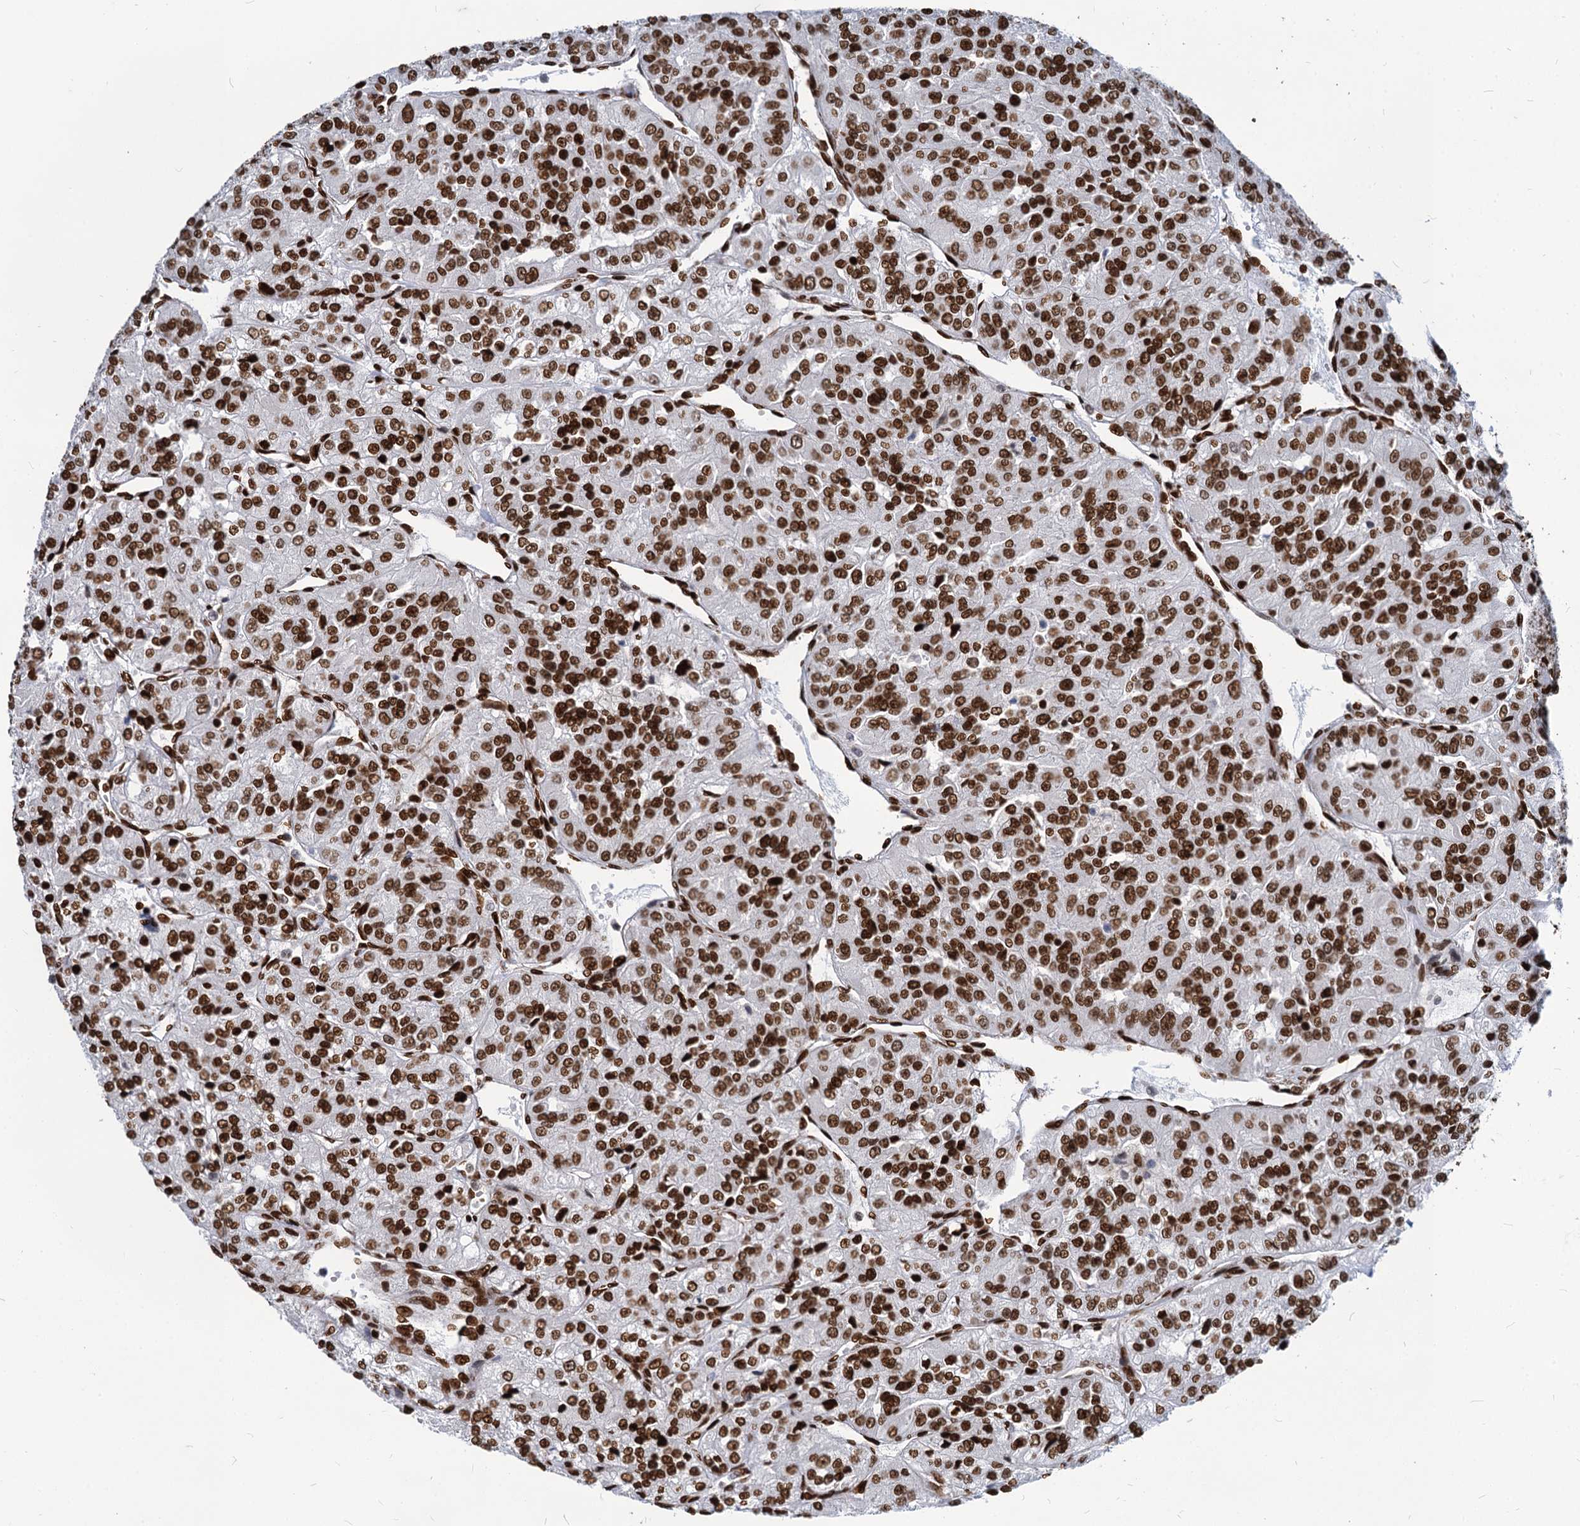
{"staining": {"intensity": "strong", "quantity": ">75%", "location": "nuclear"}, "tissue": "renal cancer", "cell_type": "Tumor cells", "image_type": "cancer", "snomed": [{"axis": "morphology", "description": "Adenocarcinoma, NOS"}, {"axis": "topography", "description": "Kidney"}], "caption": "This histopathology image exhibits immunohistochemistry staining of human renal cancer, with high strong nuclear staining in approximately >75% of tumor cells.", "gene": "MECP2", "patient": {"sex": "female", "age": 63}}